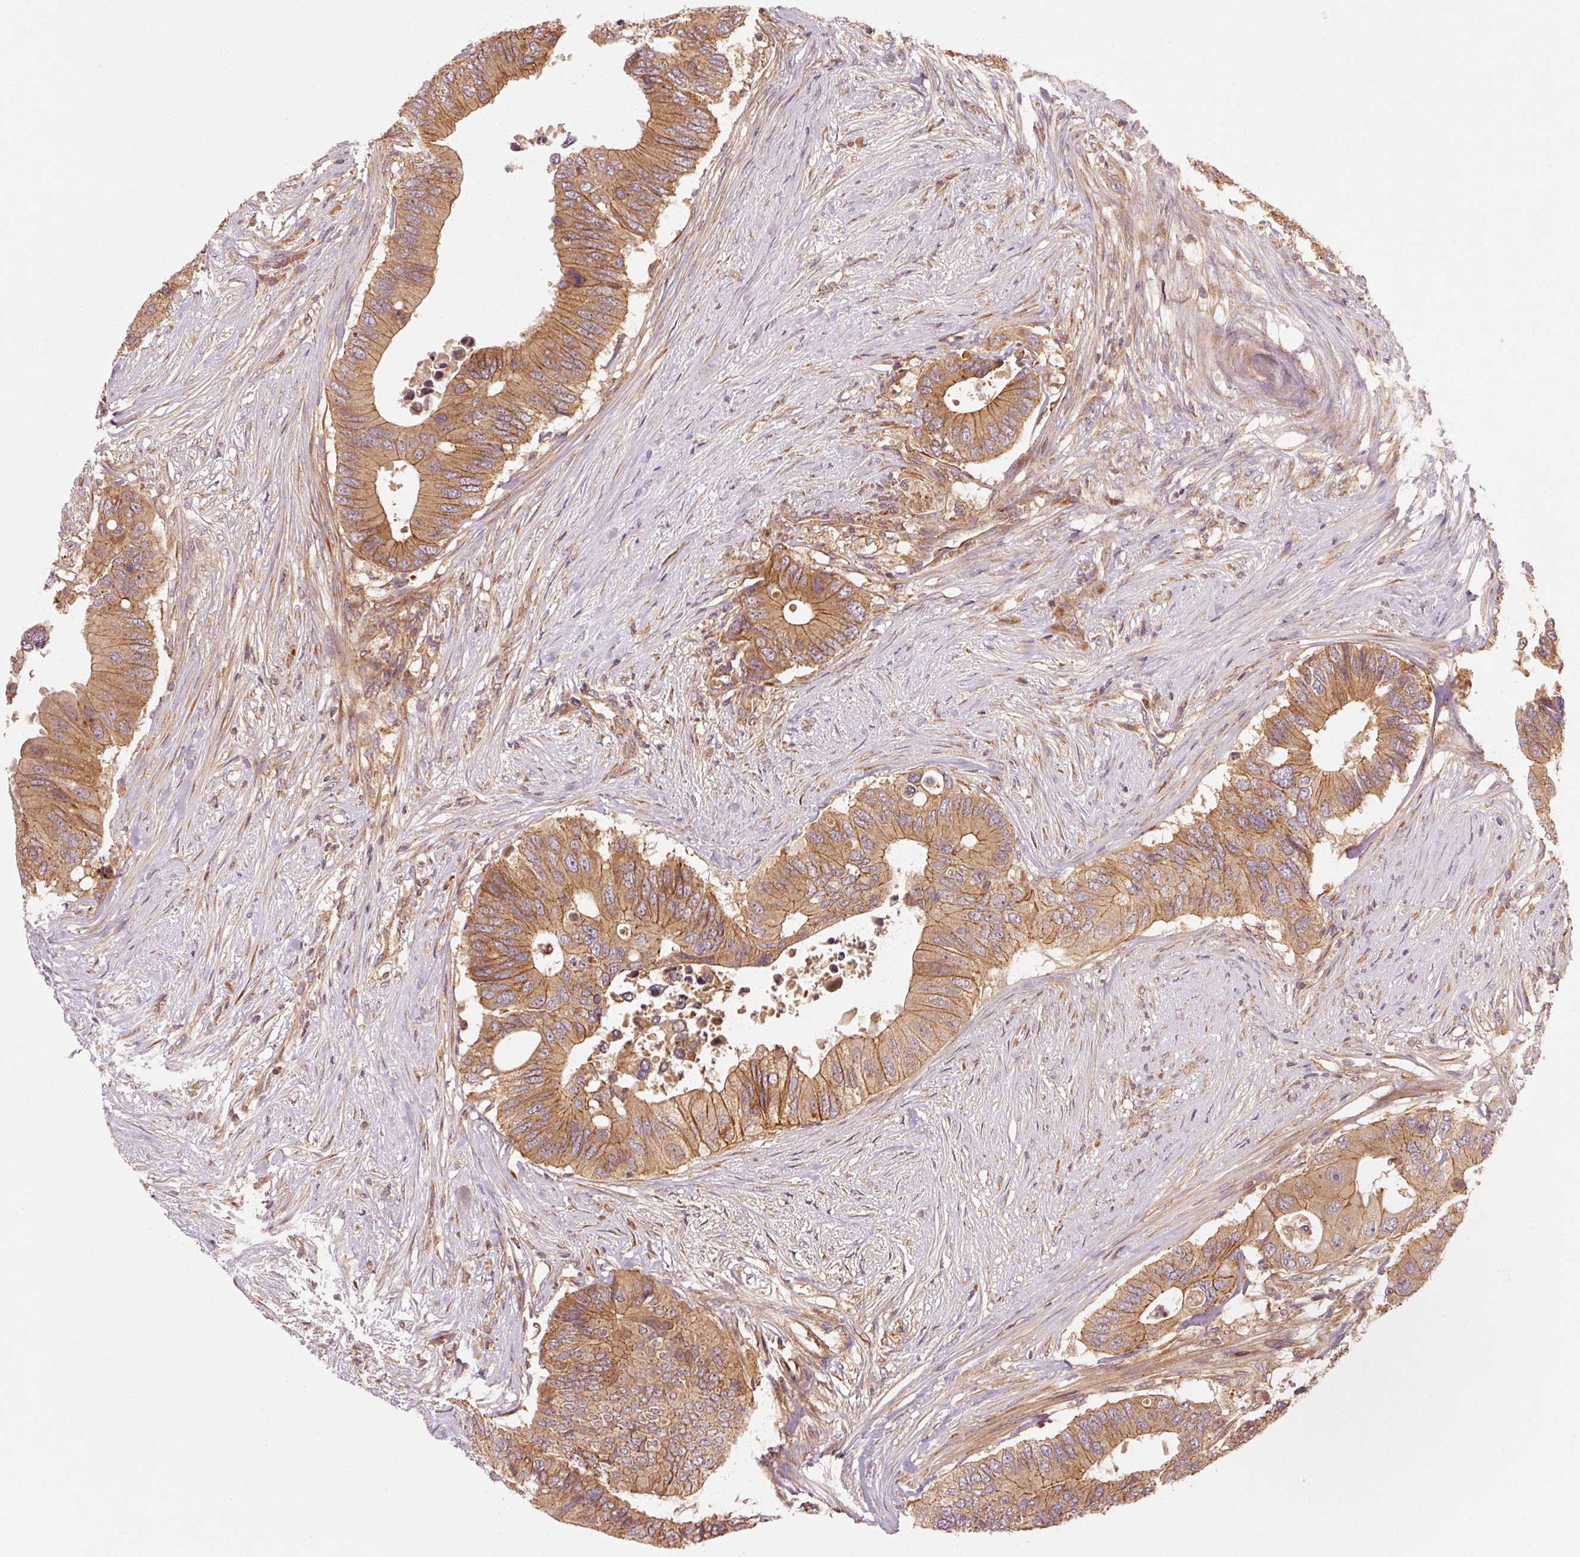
{"staining": {"intensity": "moderate", "quantity": ">75%", "location": "cytoplasmic/membranous"}, "tissue": "colorectal cancer", "cell_type": "Tumor cells", "image_type": "cancer", "snomed": [{"axis": "morphology", "description": "Adenocarcinoma, NOS"}, {"axis": "topography", "description": "Colon"}], "caption": "Immunohistochemistry (IHC) (DAB (3,3'-diaminobenzidine)) staining of colorectal cancer (adenocarcinoma) shows moderate cytoplasmic/membranous protein expression in approximately >75% of tumor cells. (DAB IHC with brightfield microscopy, high magnification).", "gene": "CTNNA1", "patient": {"sex": "male", "age": 71}}